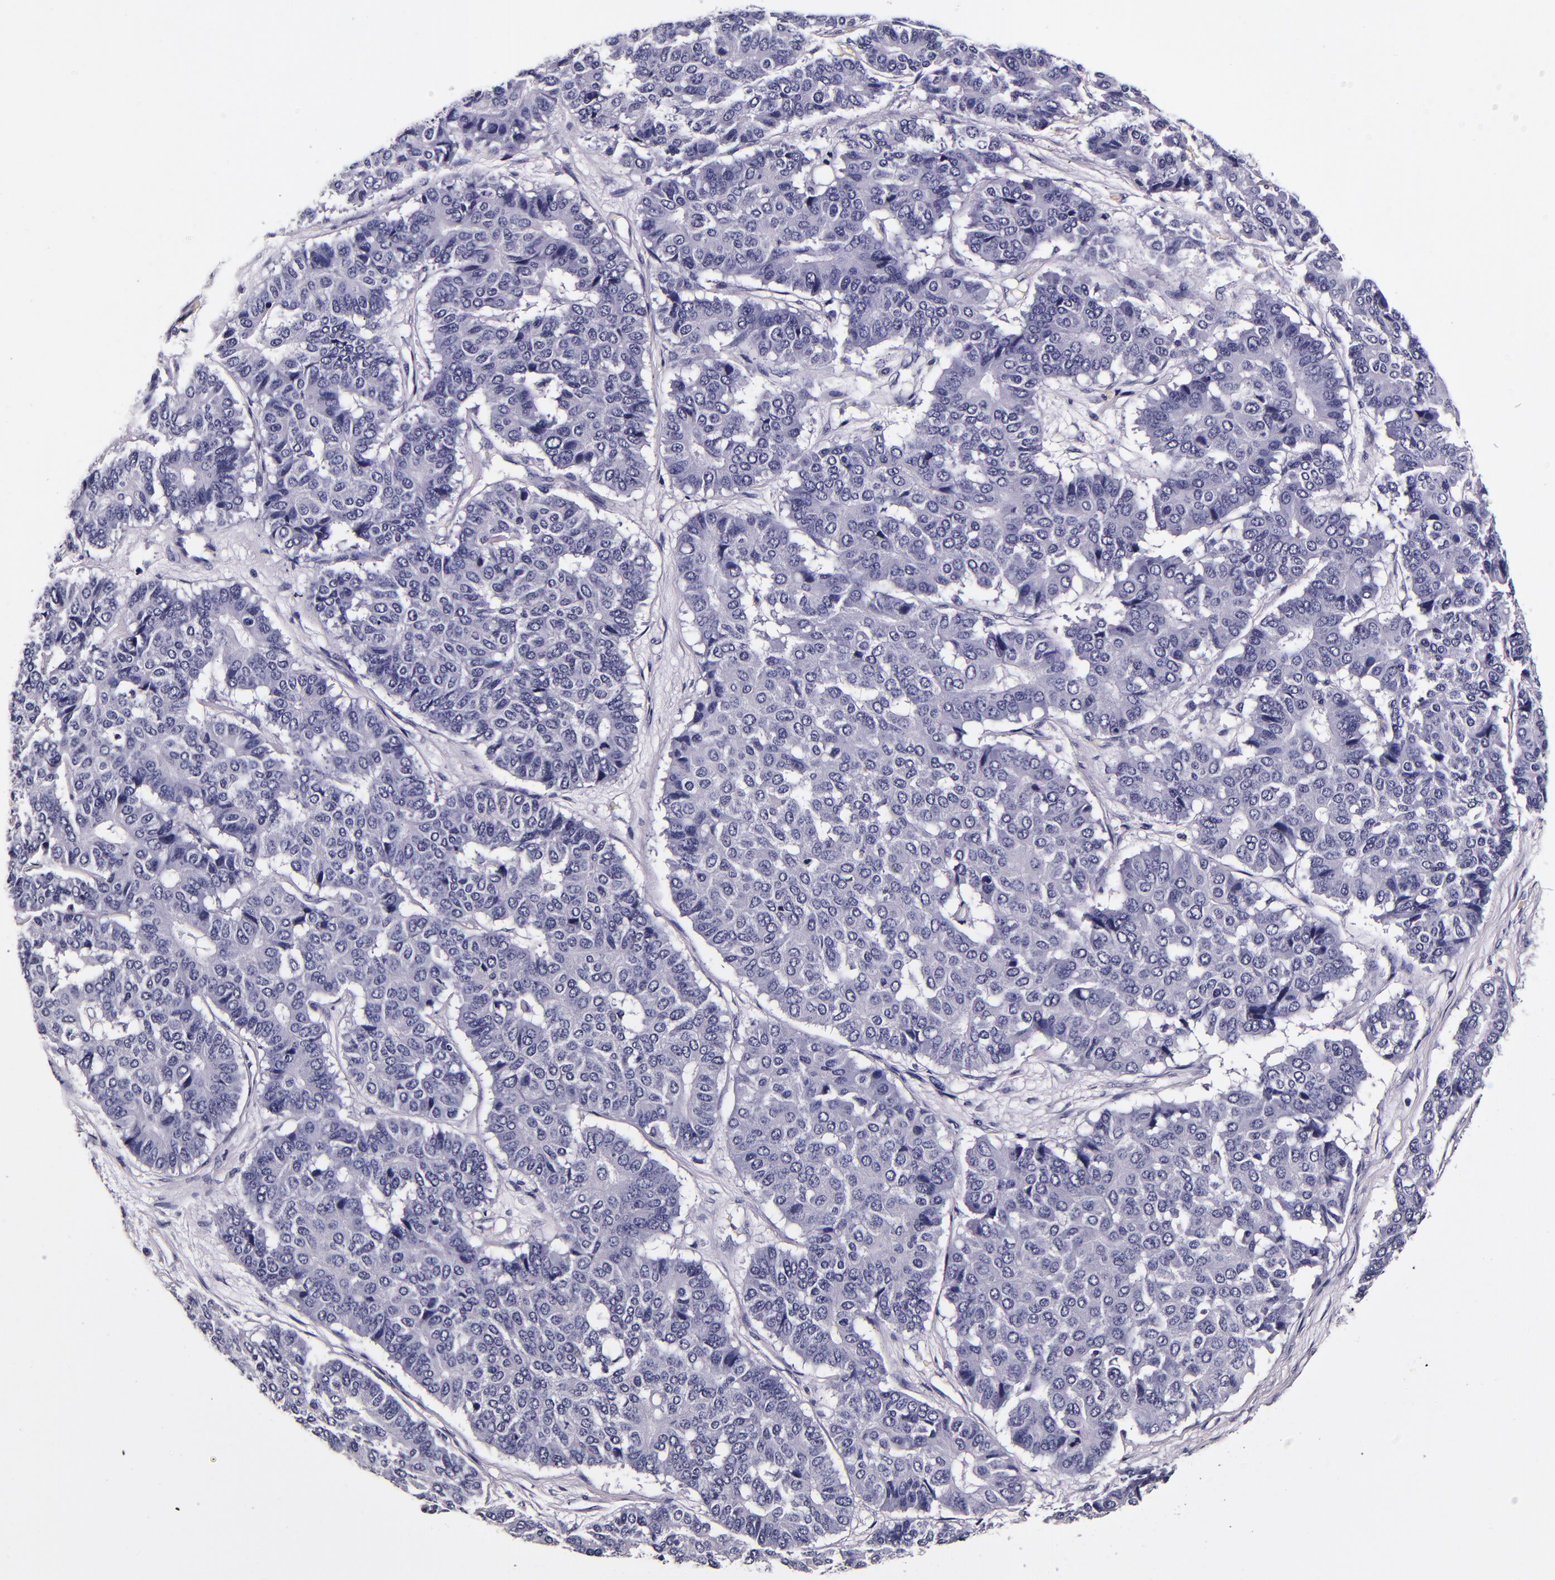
{"staining": {"intensity": "negative", "quantity": "none", "location": "none"}, "tissue": "pancreatic cancer", "cell_type": "Tumor cells", "image_type": "cancer", "snomed": [{"axis": "morphology", "description": "Adenocarcinoma, NOS"}, {"axis": "topography", "description": "Pancreas"}], "caption": "DAB (3,3'-diaminobenzidine) immunohistochemical staining of pancreatic cancer (adenocarcinoma) reveals no significant expression in tumor cells.", "gene": "FBN1", "patient": {"sex": "male", "age": 50}}